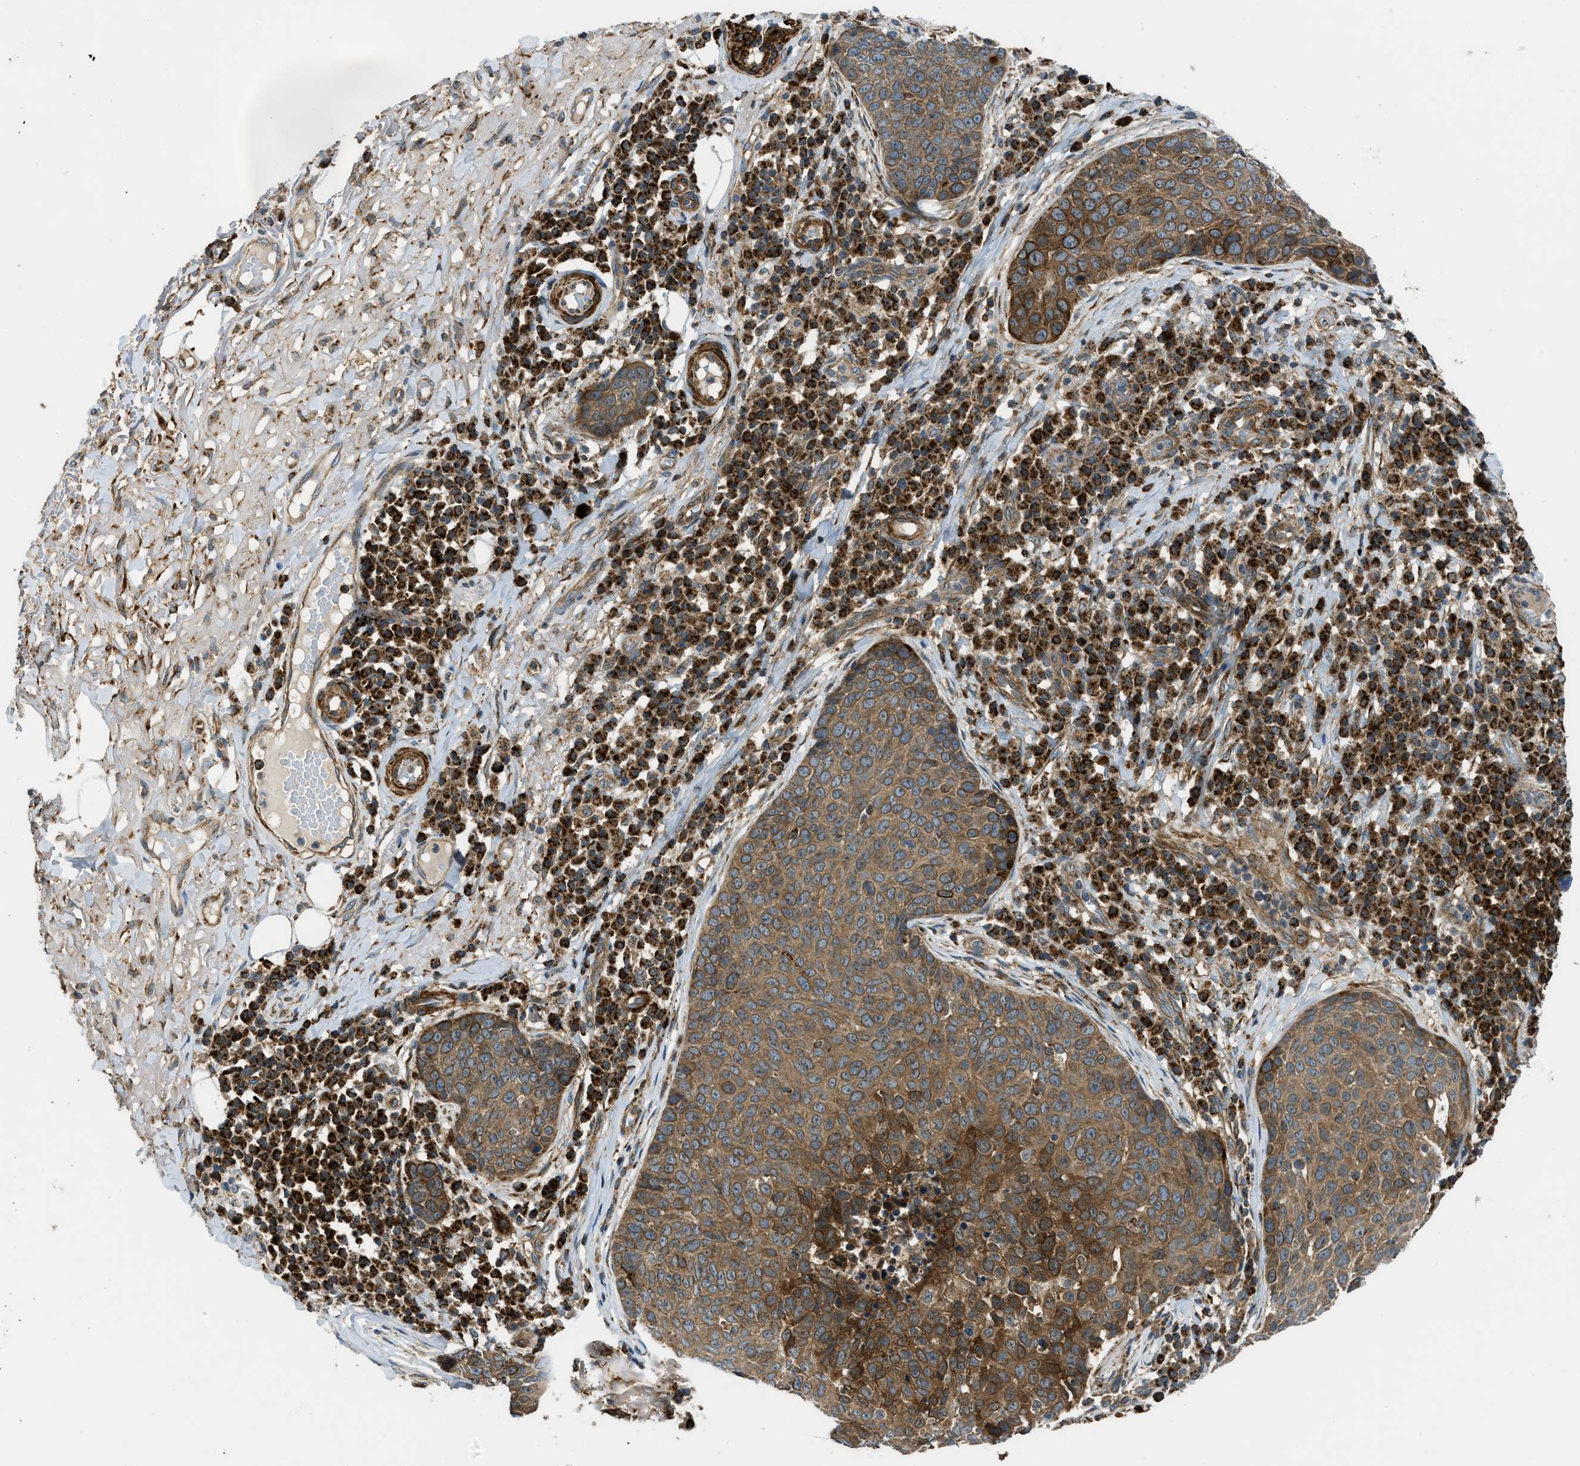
{"staining": {"intensity": "moderate", "quantity": ">75%", "location": "cytoplasmic/membranous"}, "tissue": "skin cancer", "cell_type": "Tumor cells", "image_type": "cancer", "snomed": [{"axis": "morphology", "description": "Squamous cell carcinoma in situ, NOS"}, {"axis": "morphology", "description": "Squamous cell carcinoma, NOS"}, {"axis": "topography", "description": "Skin"}], "caption": "IHC micrograph of neoplastic tissue: squamous cell carcinoma in situ (skin) stained using IHC displays medium levels of moderate protein expression localized specifically in the cytoplasmic/membranous of tumor cells, appearing as a cytoplasmic/membranous brown color.", "gene": "SESN2", "patient": {"sex": "male", "age": 93}}